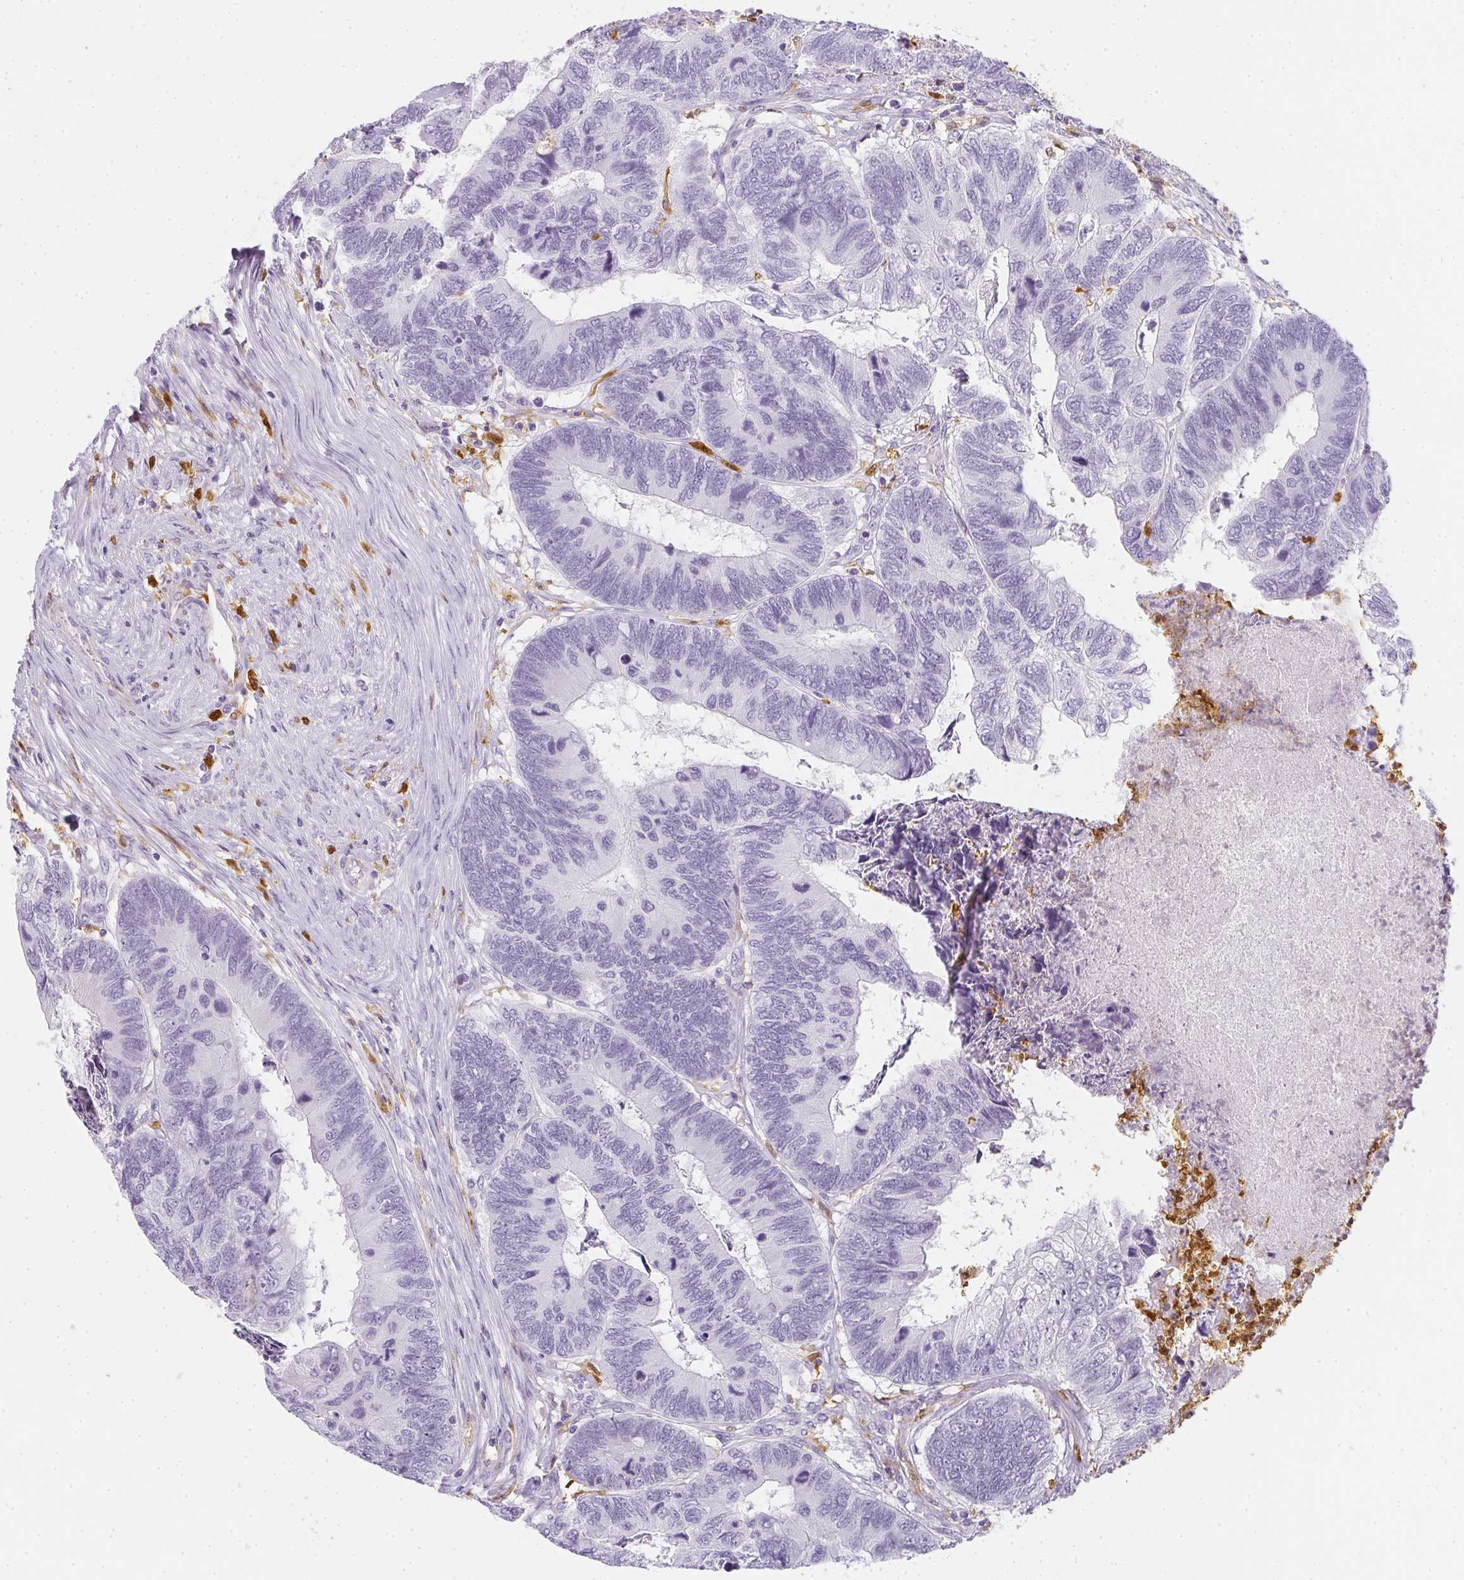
{"staining": {"intensity": "negative", "quantity": "none", "location": "none"}, "tissue": "colorectal cancer", "cell_type": "Tumor cells", "image_type": "cancer", "snomed": [{"axis": "morphology", "description": "Adenocarcinoma, NOS"}, {"axis": "topography", "description": "Colon"}], "caption": "Immunohistochemistry (IHC) micrograph of human adenocarcinoma (colorectal) stained for a protein (brown), which displays no expression in tumor cells. Nuclei are stained in blue.", "gene": "HK3", "patient": {"sex": "female", "age": 67}}